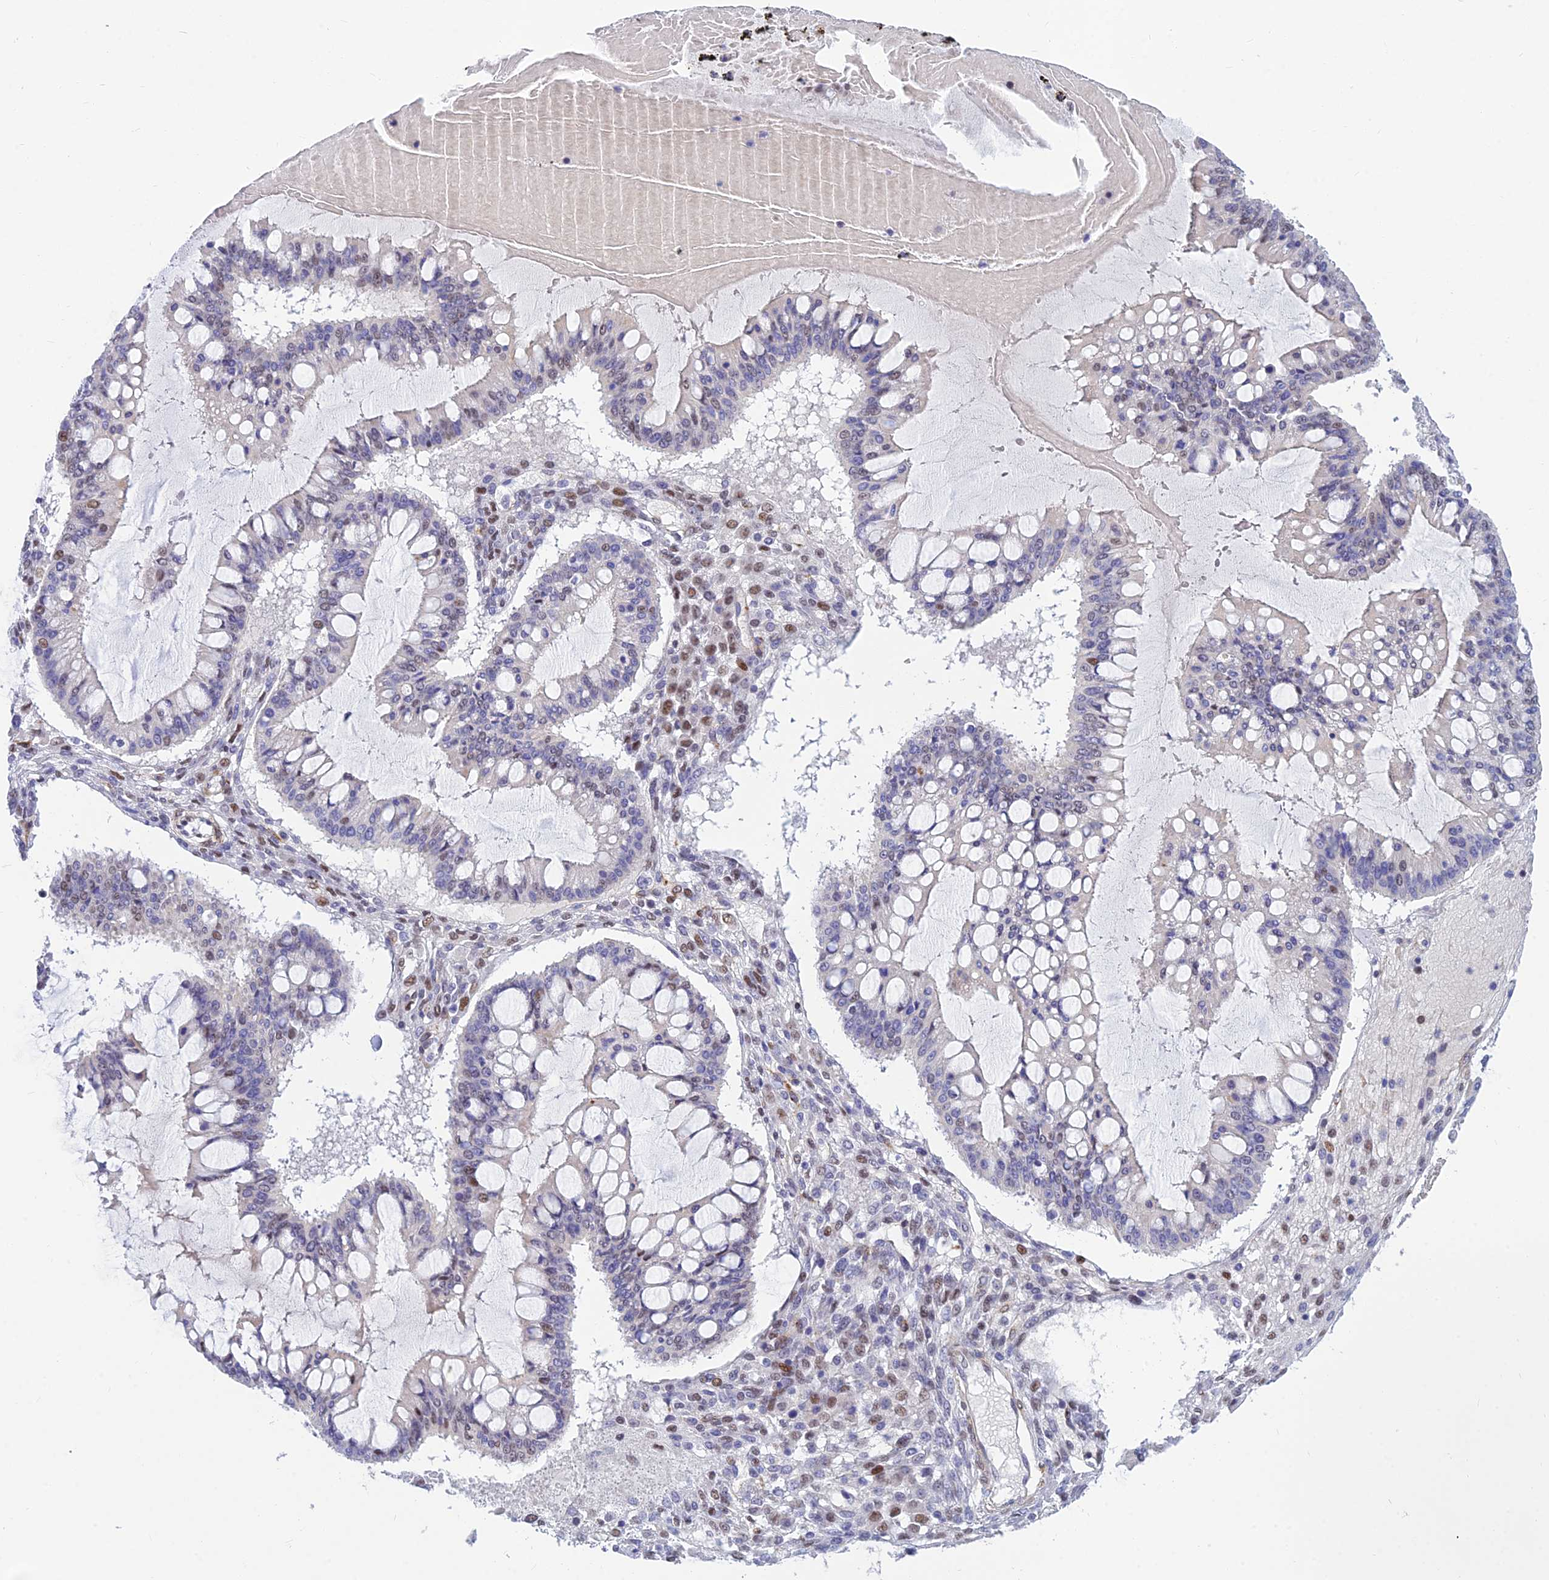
{"staining": {"intensity": "negative", "quantity": "none", "location": "none"}, "tissue": "ovarian cancer", "cell_type": "Tumor cells", "image_type": "cancer", "snomed": [{"axis": "morphology", "description": "Cystadenocarcinoma, mucinous, NOS"}, {"axis": "topography", "description": "Ovary"}], "caption": "Tumor cells show no significant protein expression in ovarian mucinous cystadenocarcinoma.", "gene": "CLK4", "patient": {"sex": "female", "age": 73}}